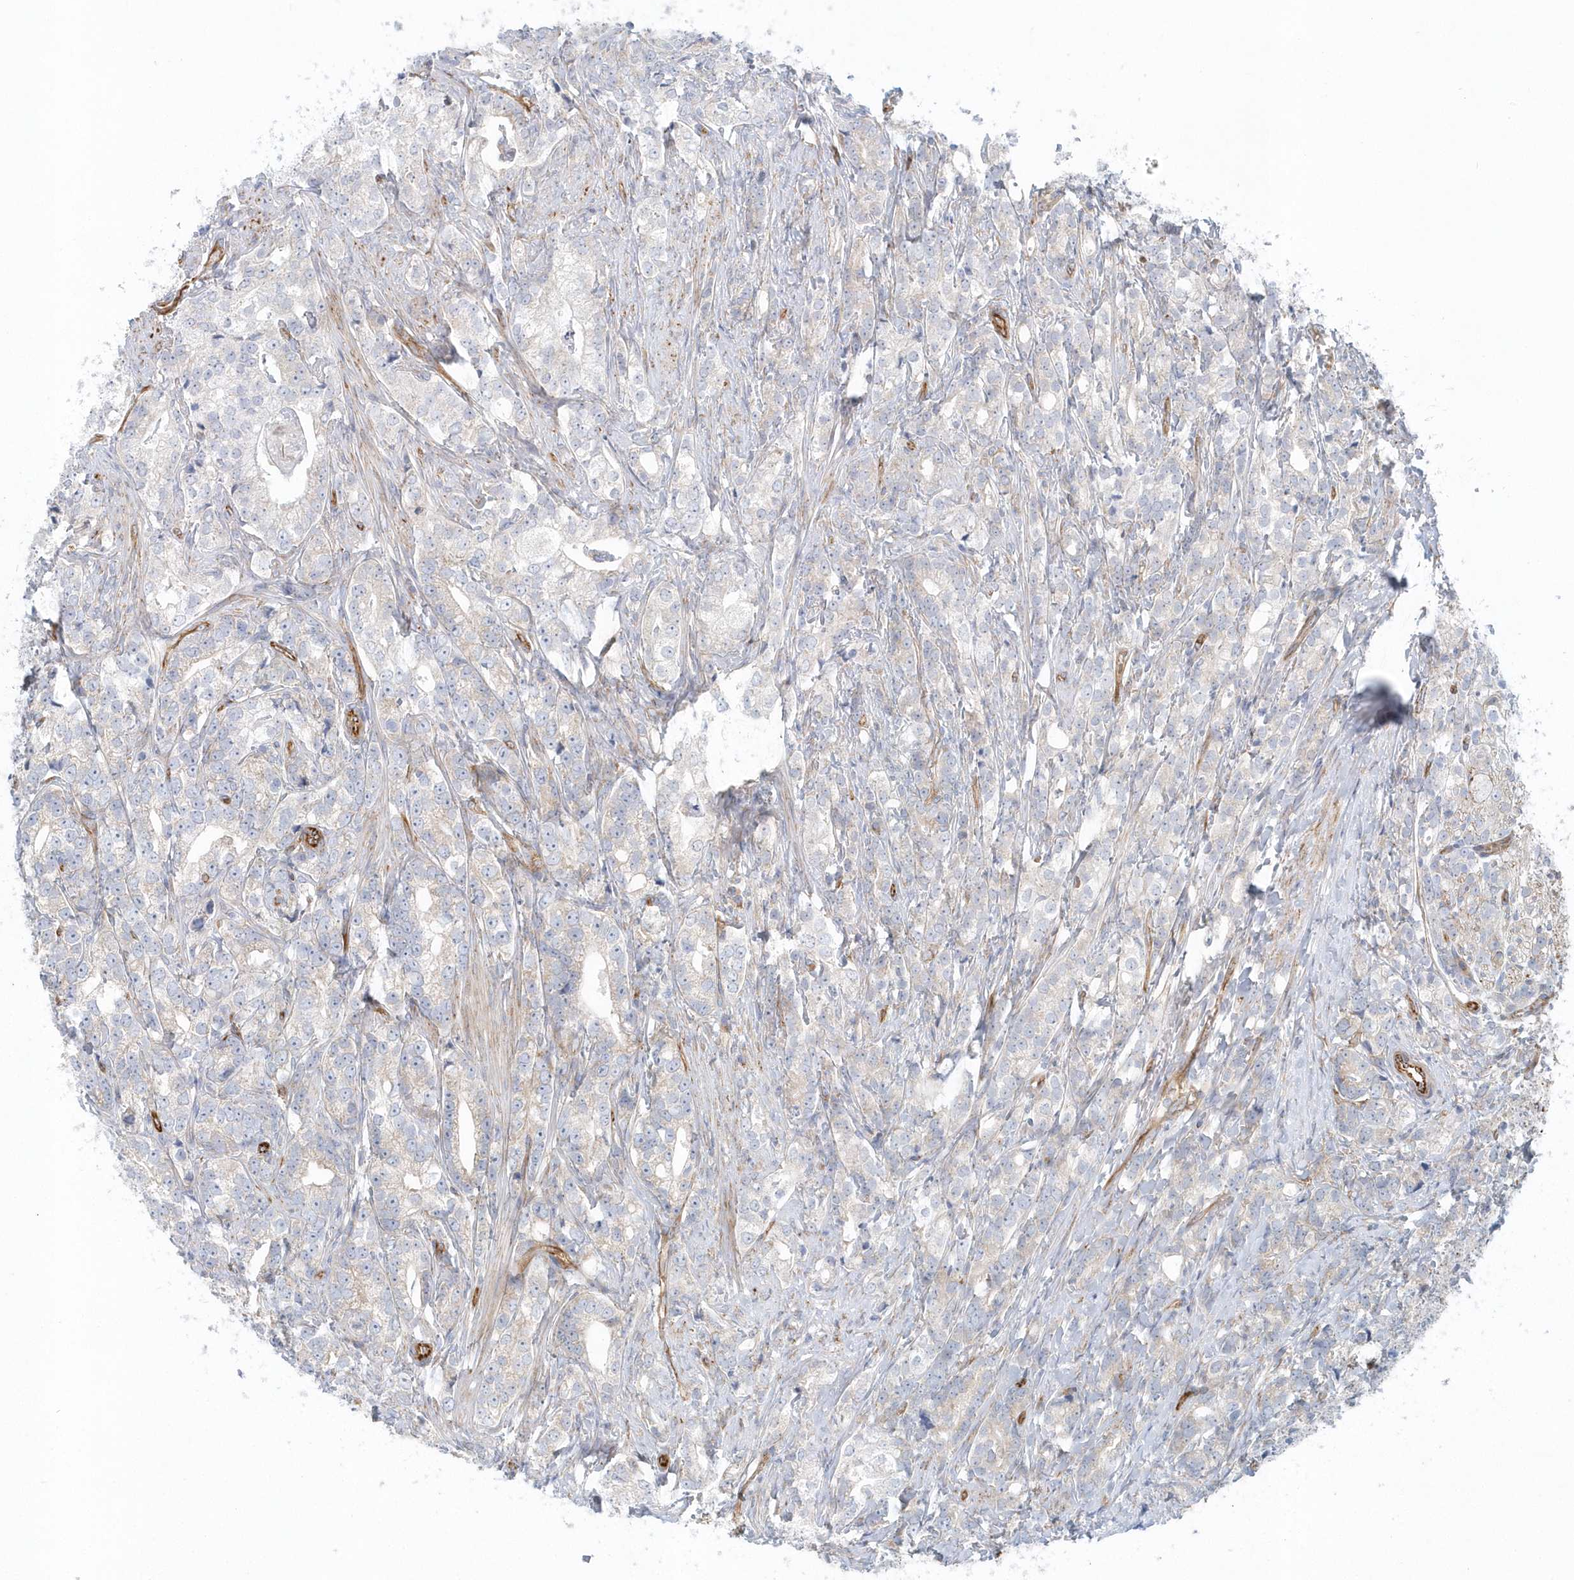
{"staining": {"intensity": "negative", "quantity": "none", "location": "none"}, "tissue": "prostate cancer", "cell_type": "Tumor cells", "image_type": "cancer", "snomed": [{"axis": "morphology", "description": "Adenocarcinoma, High grade"}, {"axis": "topography", "description": "Prostate"}], "caption": "Tumor cells are negative for protein expression in human prostate high-grade adenocarcinoma. (DAB immunohistochemistry visualized using brightfield microscopy, high magnification).", "gene": "GPR152", "patient": {"sex": "male", "age": 69}}